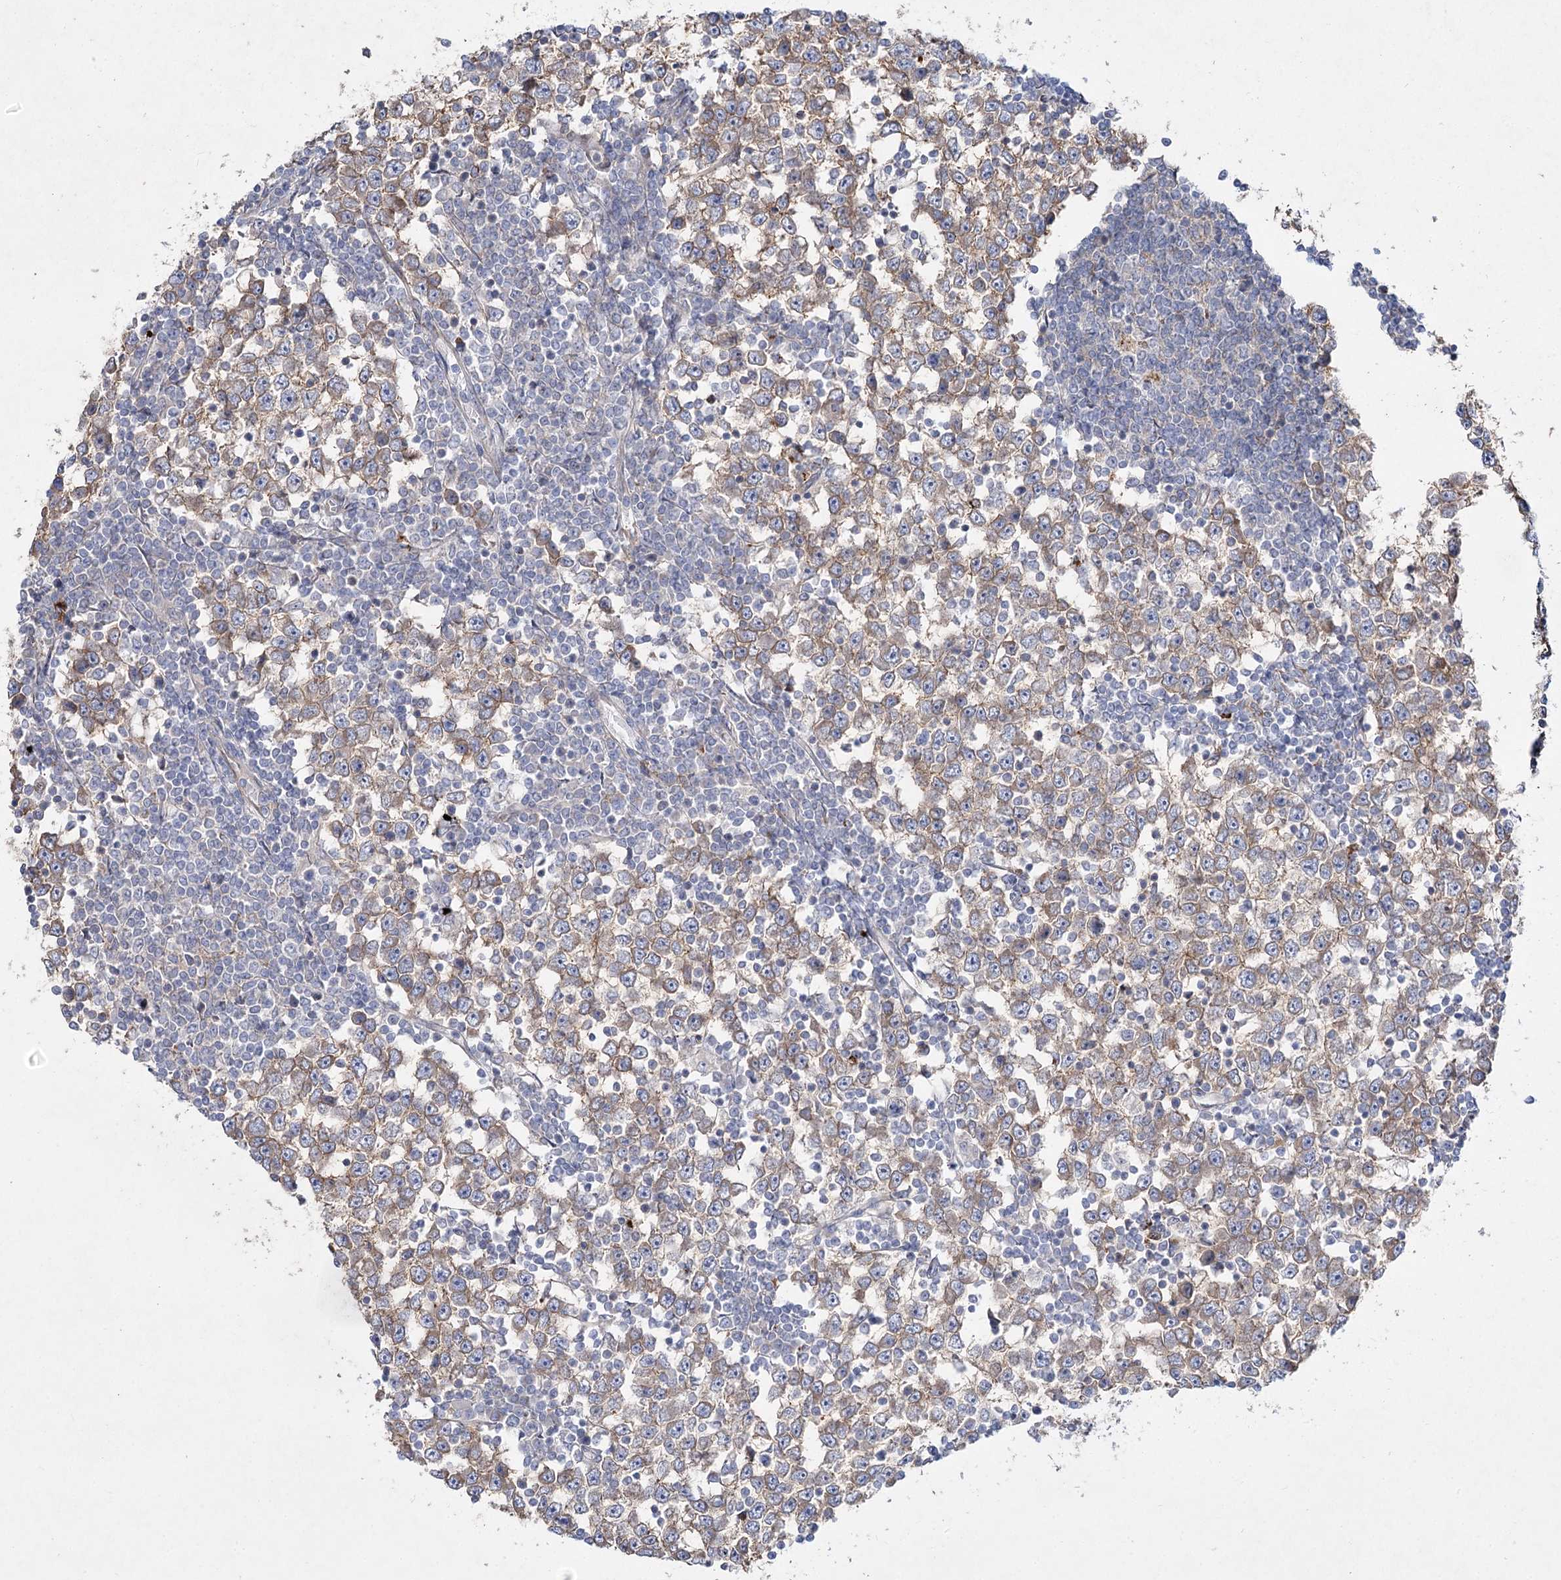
{"staining": {"intensity": "moderate", "quantity": ">75%", "location": "cytoplasmic/membranous"}, "tissue": "testis cancer", "cell_type": "Tumor cells", "image_type": "cancer", "snomed": [{"axis": "morphology", "description": "Seminoma, NOS"}, {"axis": "topography", "description": "Testis"}], "caption": "Tumor cells show moderate cytoplasmic/membranous expression in approximately >75% of cells in testis seminoma.", "gene": "SH3BP5L", "patient": {"sex": "male", "age": 65}}